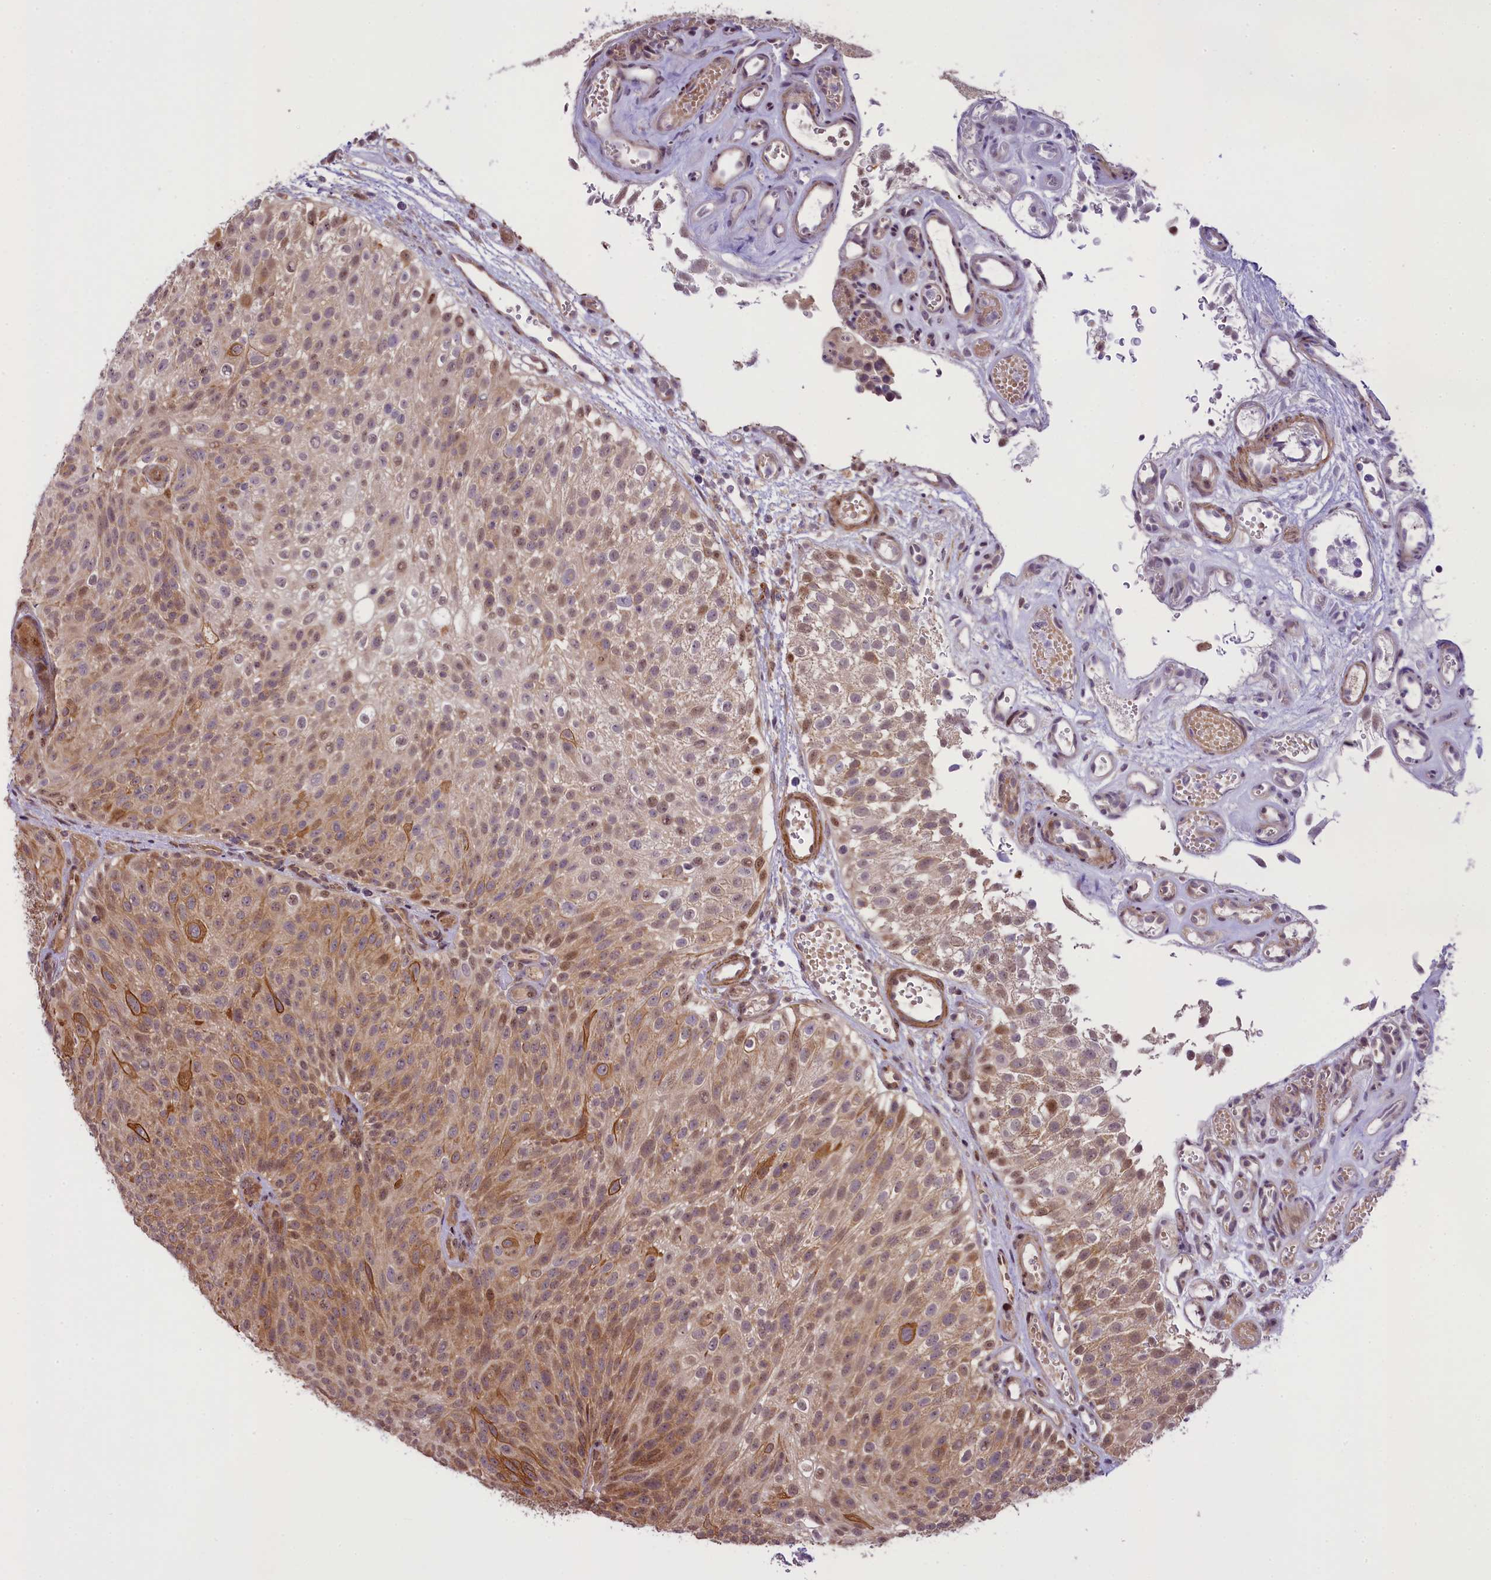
{"staining": {"intensity": "moderate", "quantity": ">75%", "location": "cytoplasmic/membranous"}, "tissue": "urothelial cancer", "cell_type": "Tumor cells", "image_type": "cancer", "snomed": [{"axis": "morphology", "description": "Urothelial carcinoma, Low grade"}, {"axis": "topography", "description": "Urinary bladder"}], "caption": "Immunohistochemical staining of urothelial cancer demonstrates moderate cytoplasmic/membranous protein staining in approximately >75% of tumor cells. The protein of interest is stained brown, and the nuclei are stained in blue (DAB (3,3'-diaminobenzidine) IHC with brightfield microscopy, high magnification).", "gene": "RBBP8", "patient": {"sex": "male", "age": 78}}